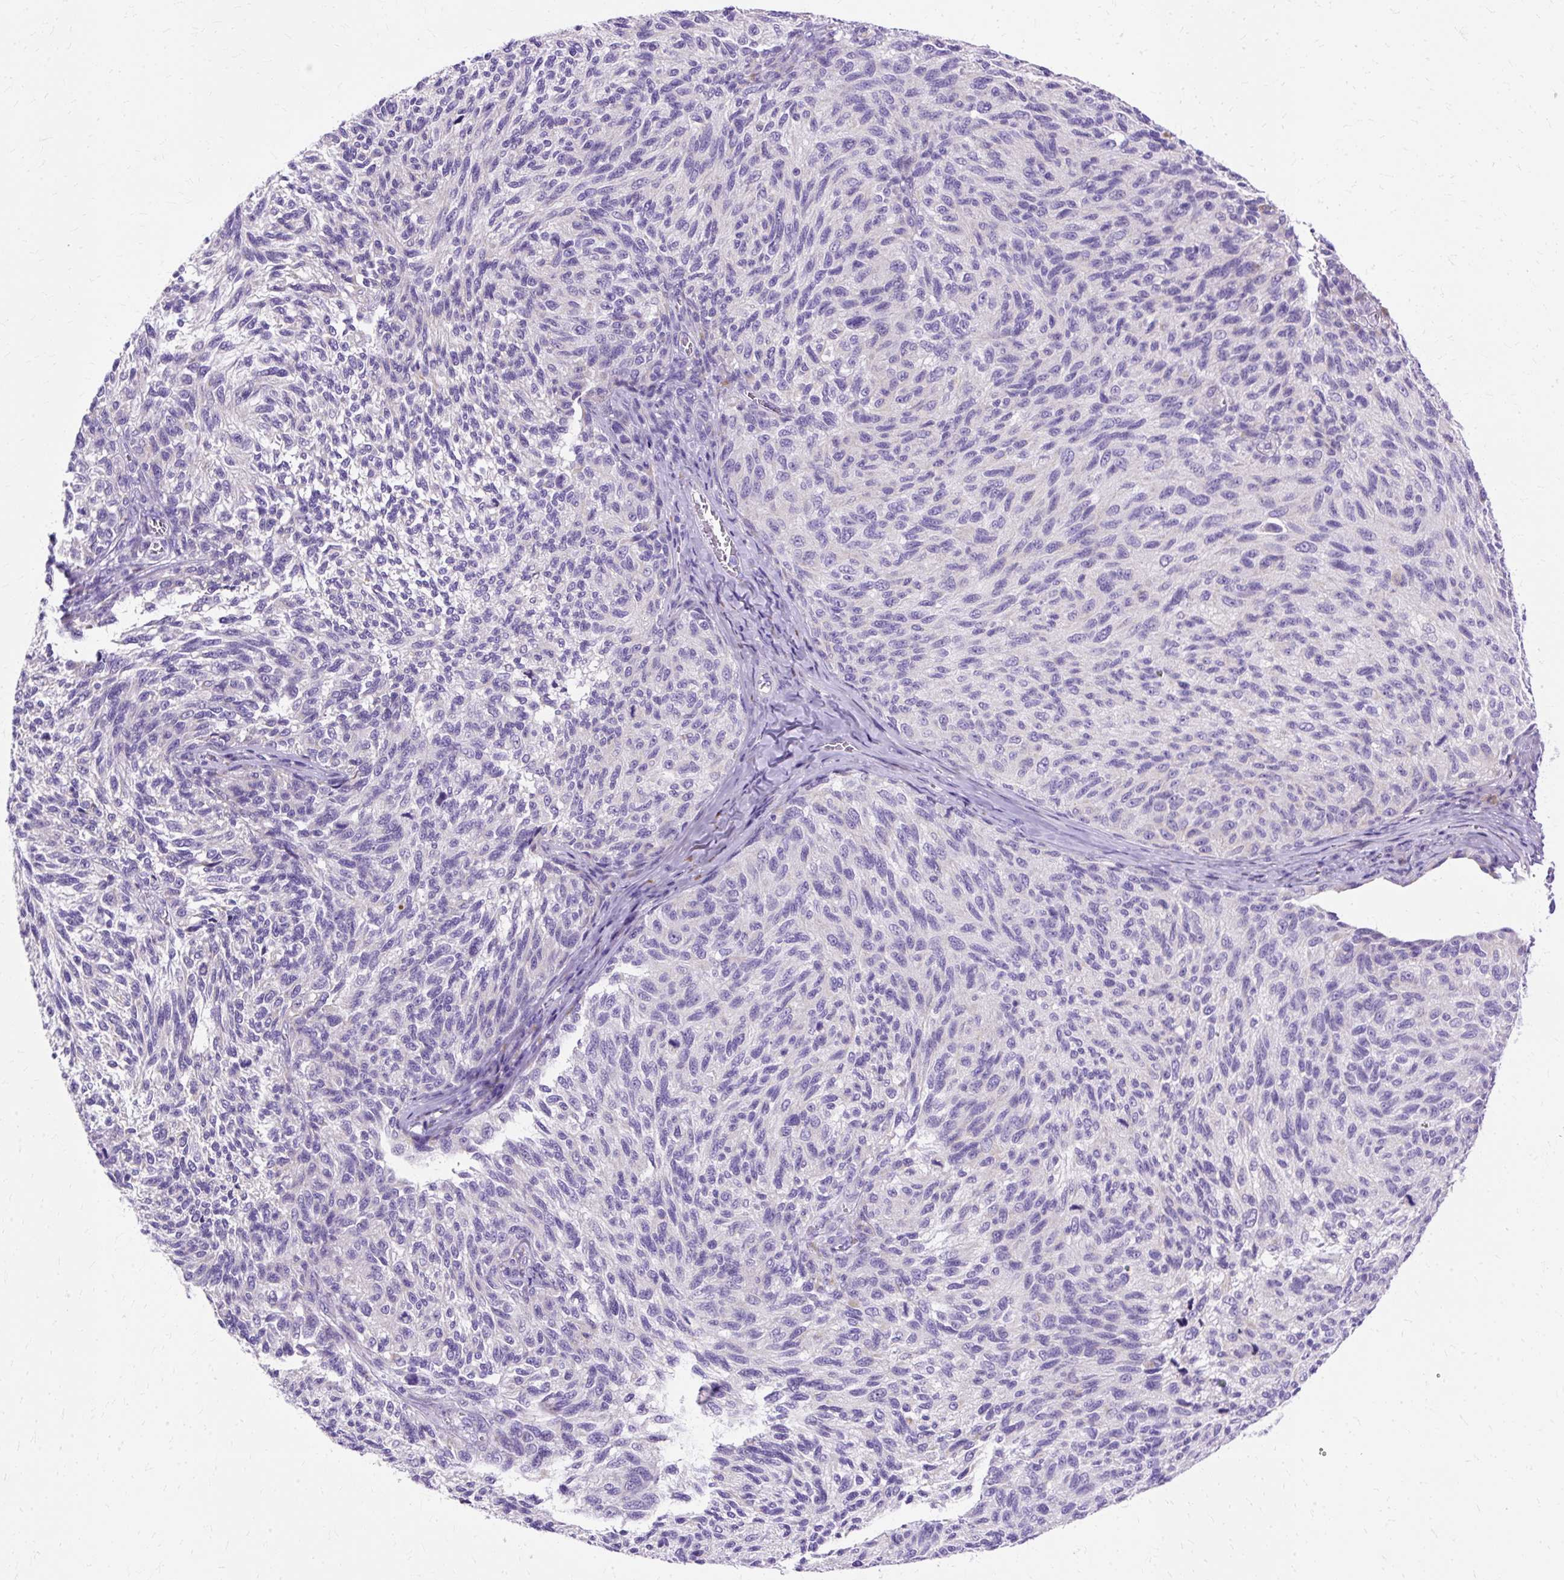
{"staining": {"intensity": "negative", "quantity": "none", "location": "none"}, "tissue": "melanoma", "cell_type": "Tumor cells", "image_type": "cancer", "snomed": [{"axis": "morphology", "description": "Malignant melanoma, NOS"}, {"axis": "topography", "description": "Skin"}], "caption": "Immunohistochemistry histopathology image of neoplastic tissue: melanoma stained with DAB (3,3'-diaminobenzidine) exhibits no significant protein positivity in tumor cells.", "gene": "MYO6", "patient": {"sex": "female", "age": 73}}